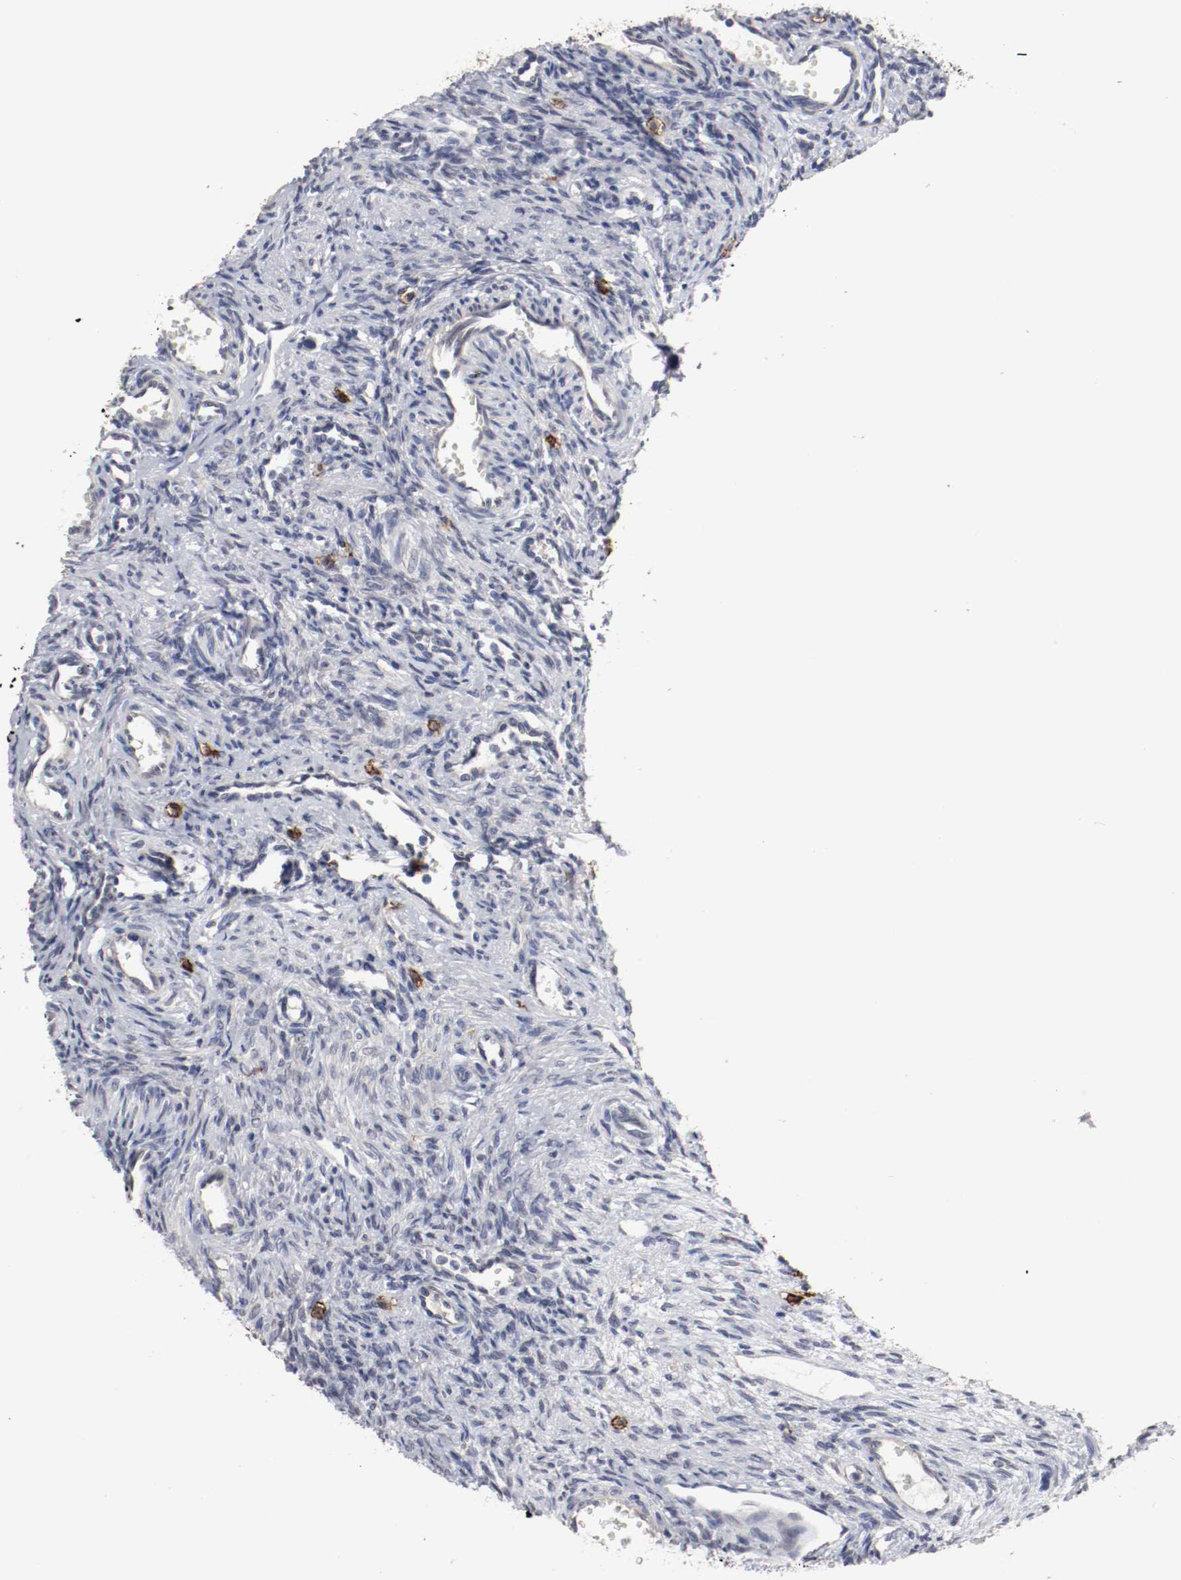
{"staining": {"intensity": "strong", "quantity": "25%-75%", "location": "cytoplasmic/membranous"}, "tissue": "ovary", "cell_type": "Follicle cells", "image_type": "normal", "snomed": [{"axis": "morphology", "description": "Normal tissue, NOS"}, {"axis": "topography", "description": "Ovary"}], "caption": "This histopathology image reveals immunohistochemistry staining of benign ovary, with high strong cytoplasmic/membranous staining in approximately 25%-75% of follicle cells.", "gene": "KIT", "patient": {"sex": "female", "age": 33}}